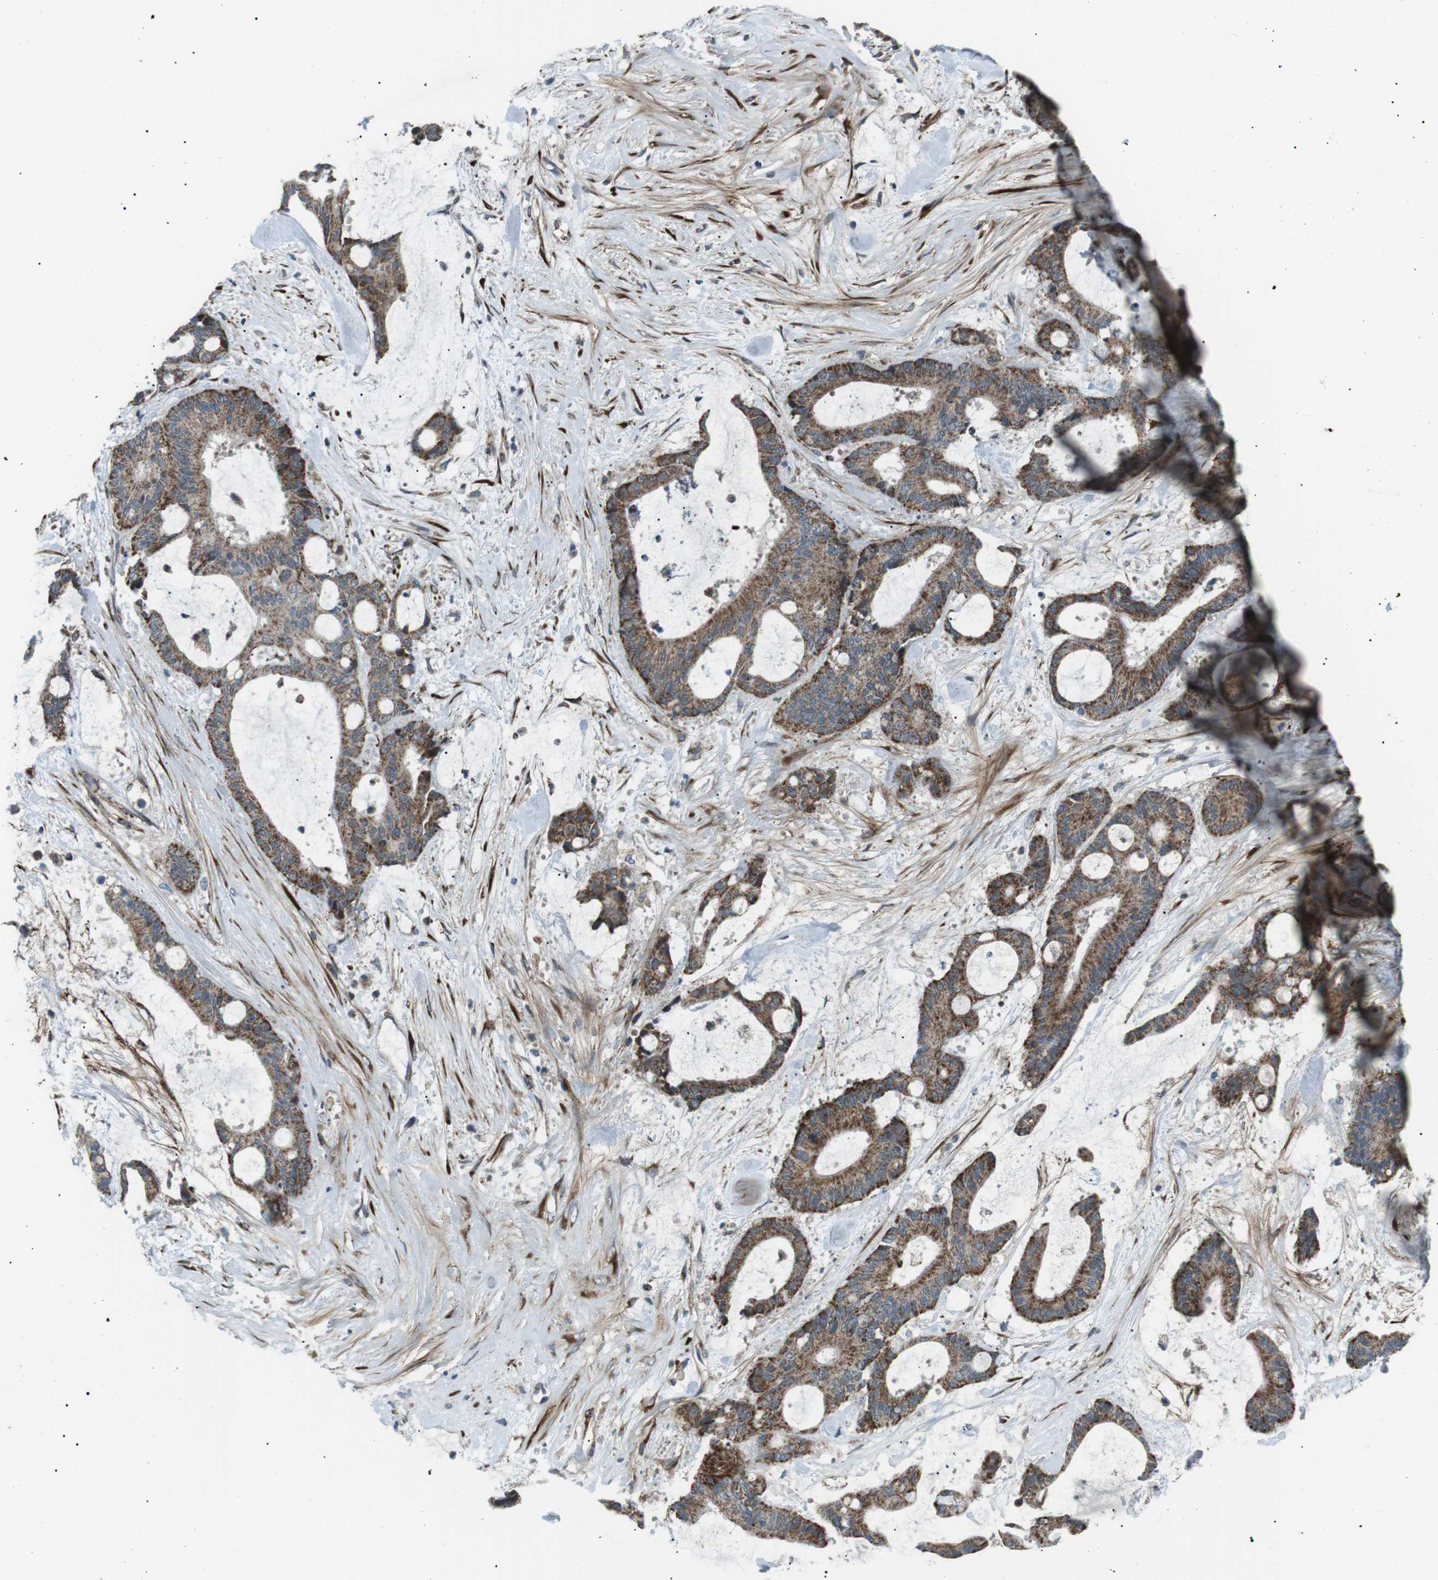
{"staining": {"intensity": "moderate", "quantity": ">75%", "location": "cytoplasmic/membranous"}, "tissue": "liver cancer", "cell_type": "Tumor cells", "image_type": "cancer", "snomed": [{"axis": "morphology", "description": "Cholangiocarcinoma"}, {"axis": "topography", "description": "Liver"}], "caption": "Moderate cytoplasmic/membranous staining is seen in approximately >75% of tumor cells in liver cholangiocarcinoma. The staining was performed using DAB, with brown indicating positive protein expression. Nuclei are stained blue with hematoxylin.", "gene": "ARID5B", "patient": {"sex": "female", "age": 73}}